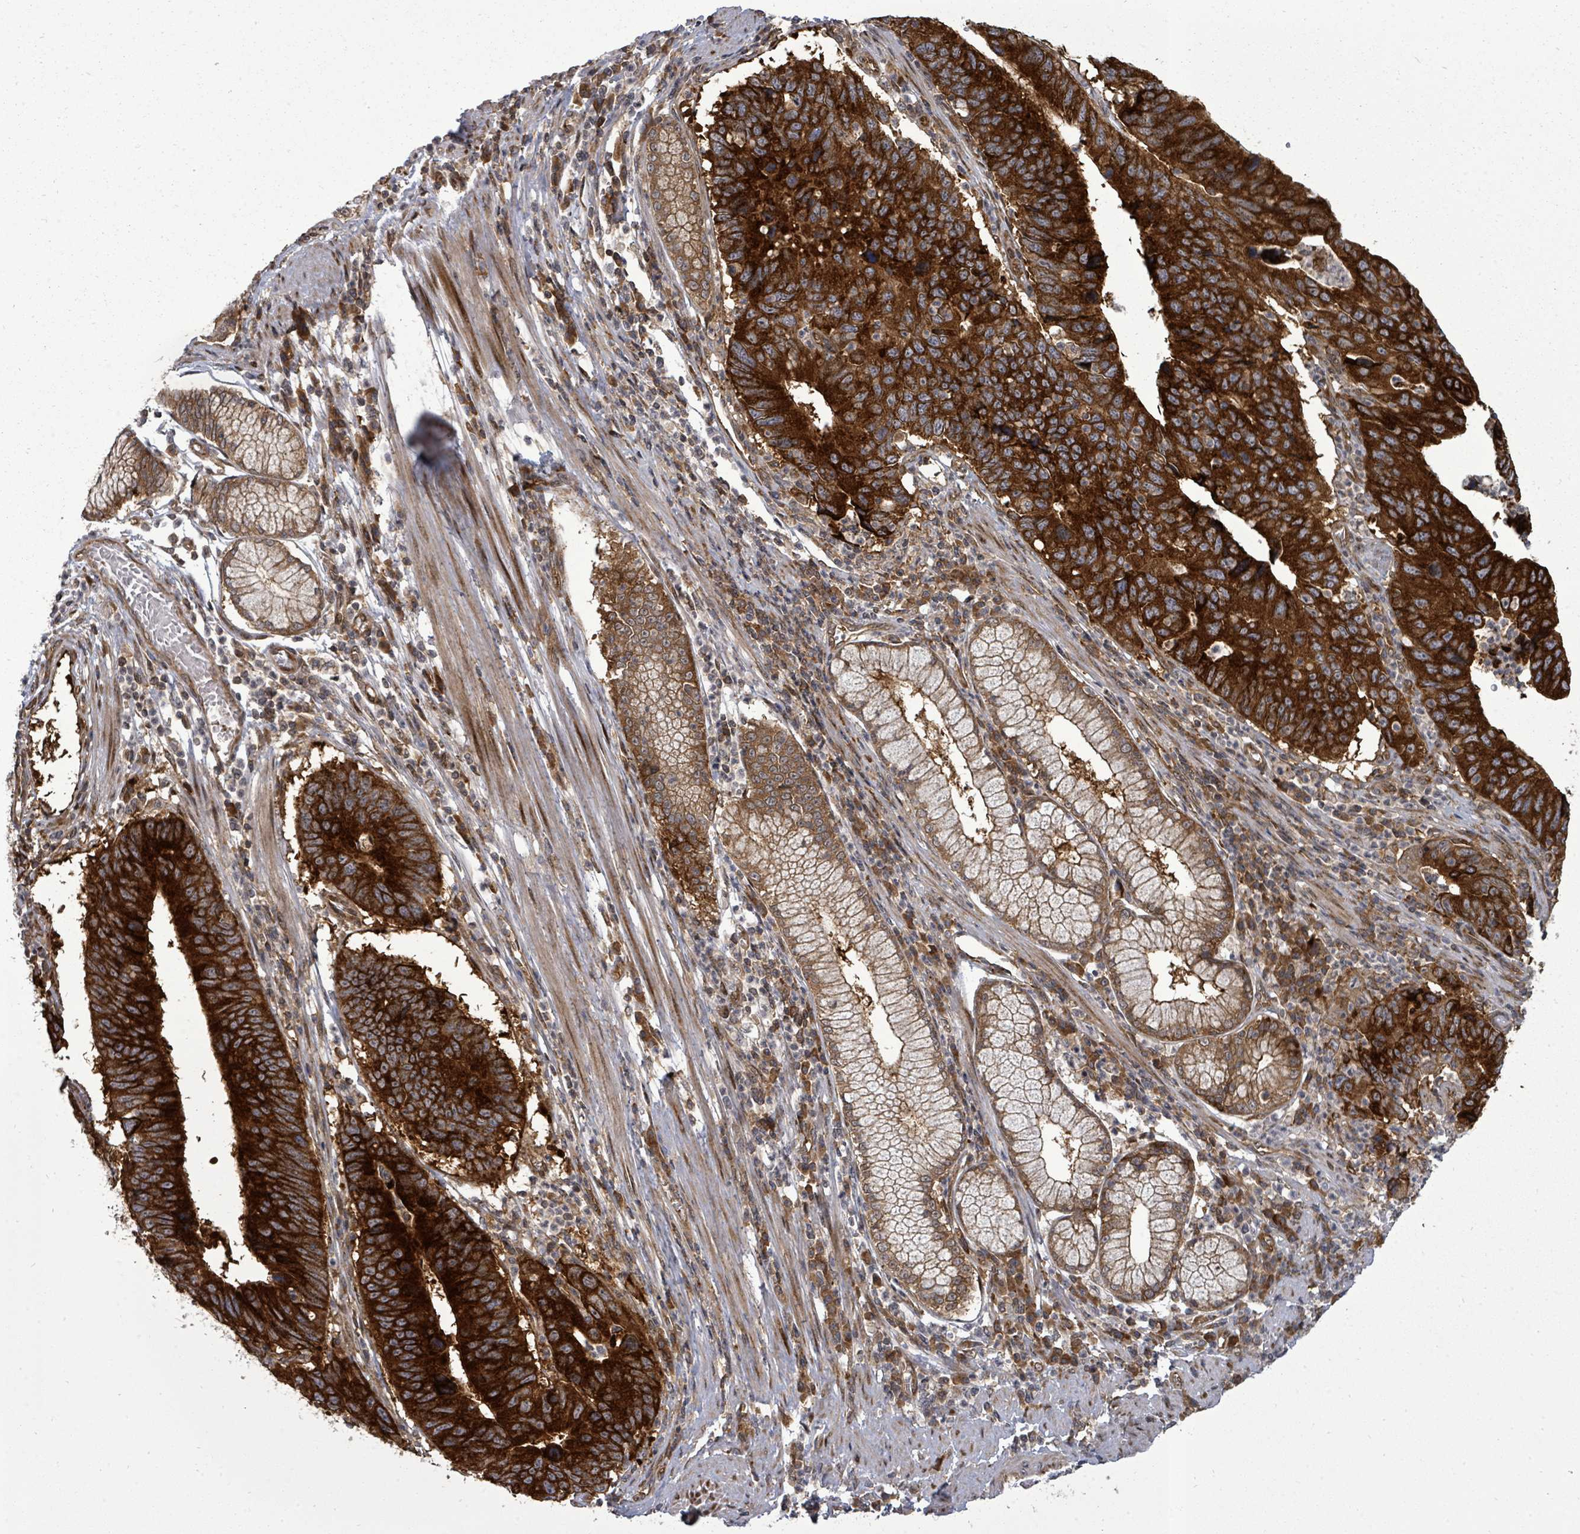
{"staining": {"intensity": "strong", "quantity": ">75%", "location": "cytoplasmic/membranous"}, "tissue": "stomach cancer", "cell_type": "Tumor cells", "image_type": "cancer", "snomed": [{"axis": "morphology", "description": "Adenocarcinoma, NOS"}, {"axis": "topography", "description": "Stomach"}], "caption": "A high-resolution photomicrograph shows immunohistochemistry (IHC) staining of stomach cancer, which exhibits strong cytoplasmic/membranous expression in about >75% of tumor cells. (IHC, brightfield microscopy, high magnification).", "gene": "EIF3C", "patient": {"sex": "male", "age": 59}}